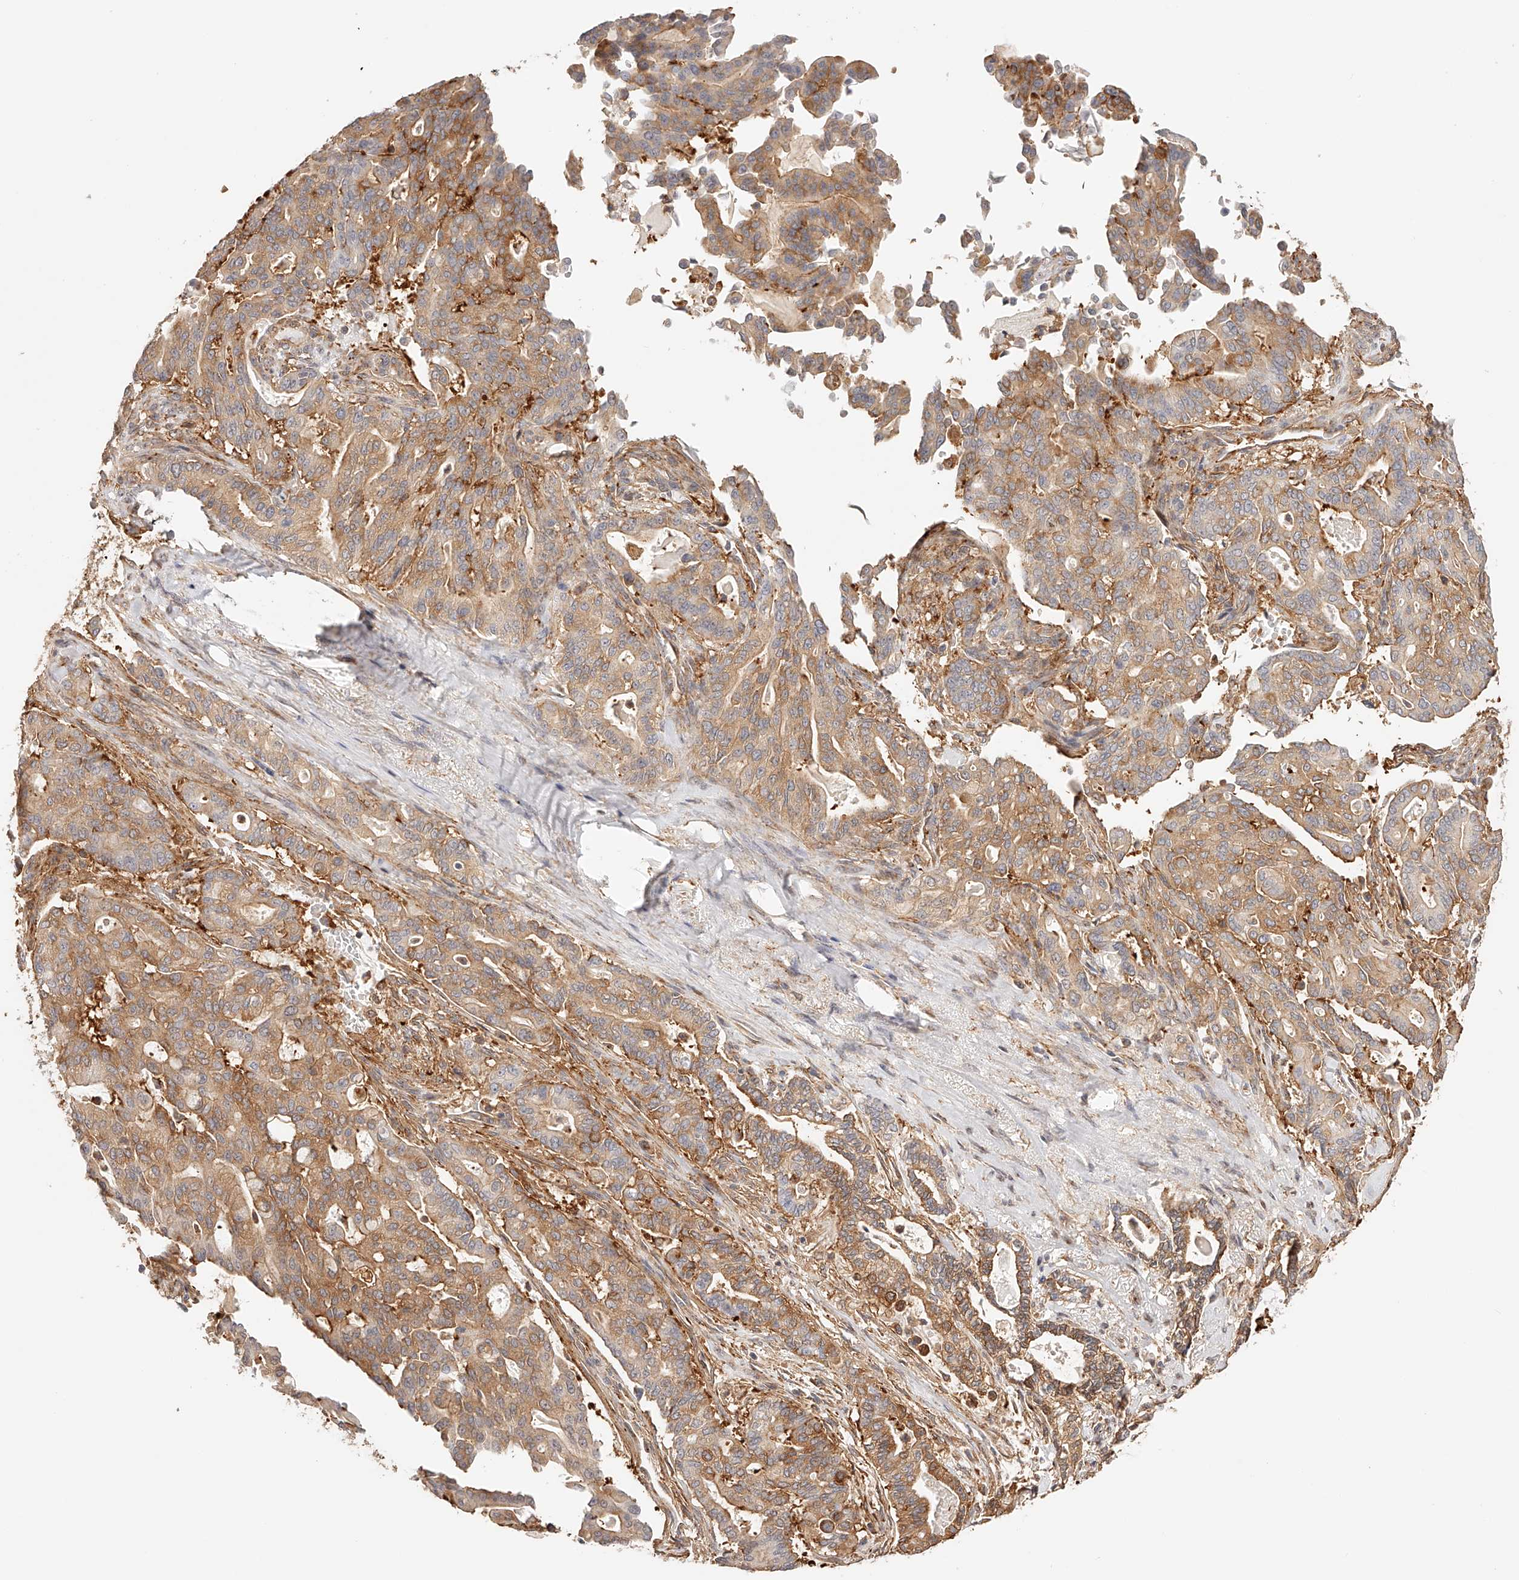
{"staining": {"intensity": "moderate", "quantity": ">75%", "location": "cytoplasmic/membranous"}, "tissue": "pancreatic cancer", "cell_type": "Tumor cells", "image_type": "cancer", "snomed": [{"axis": "morphology", "description": "Adenocarcinoma, NOS"}, {"axis": "topography", "description": "Pancreas"}], "caption": "Protein expression analysis of human pancreatic cancer reveals moderate cytoplasmic/membranous staining in about >75% of tumor cells.", "gene": "SYNC", "patient": {"sex": "male", "age": 63}}